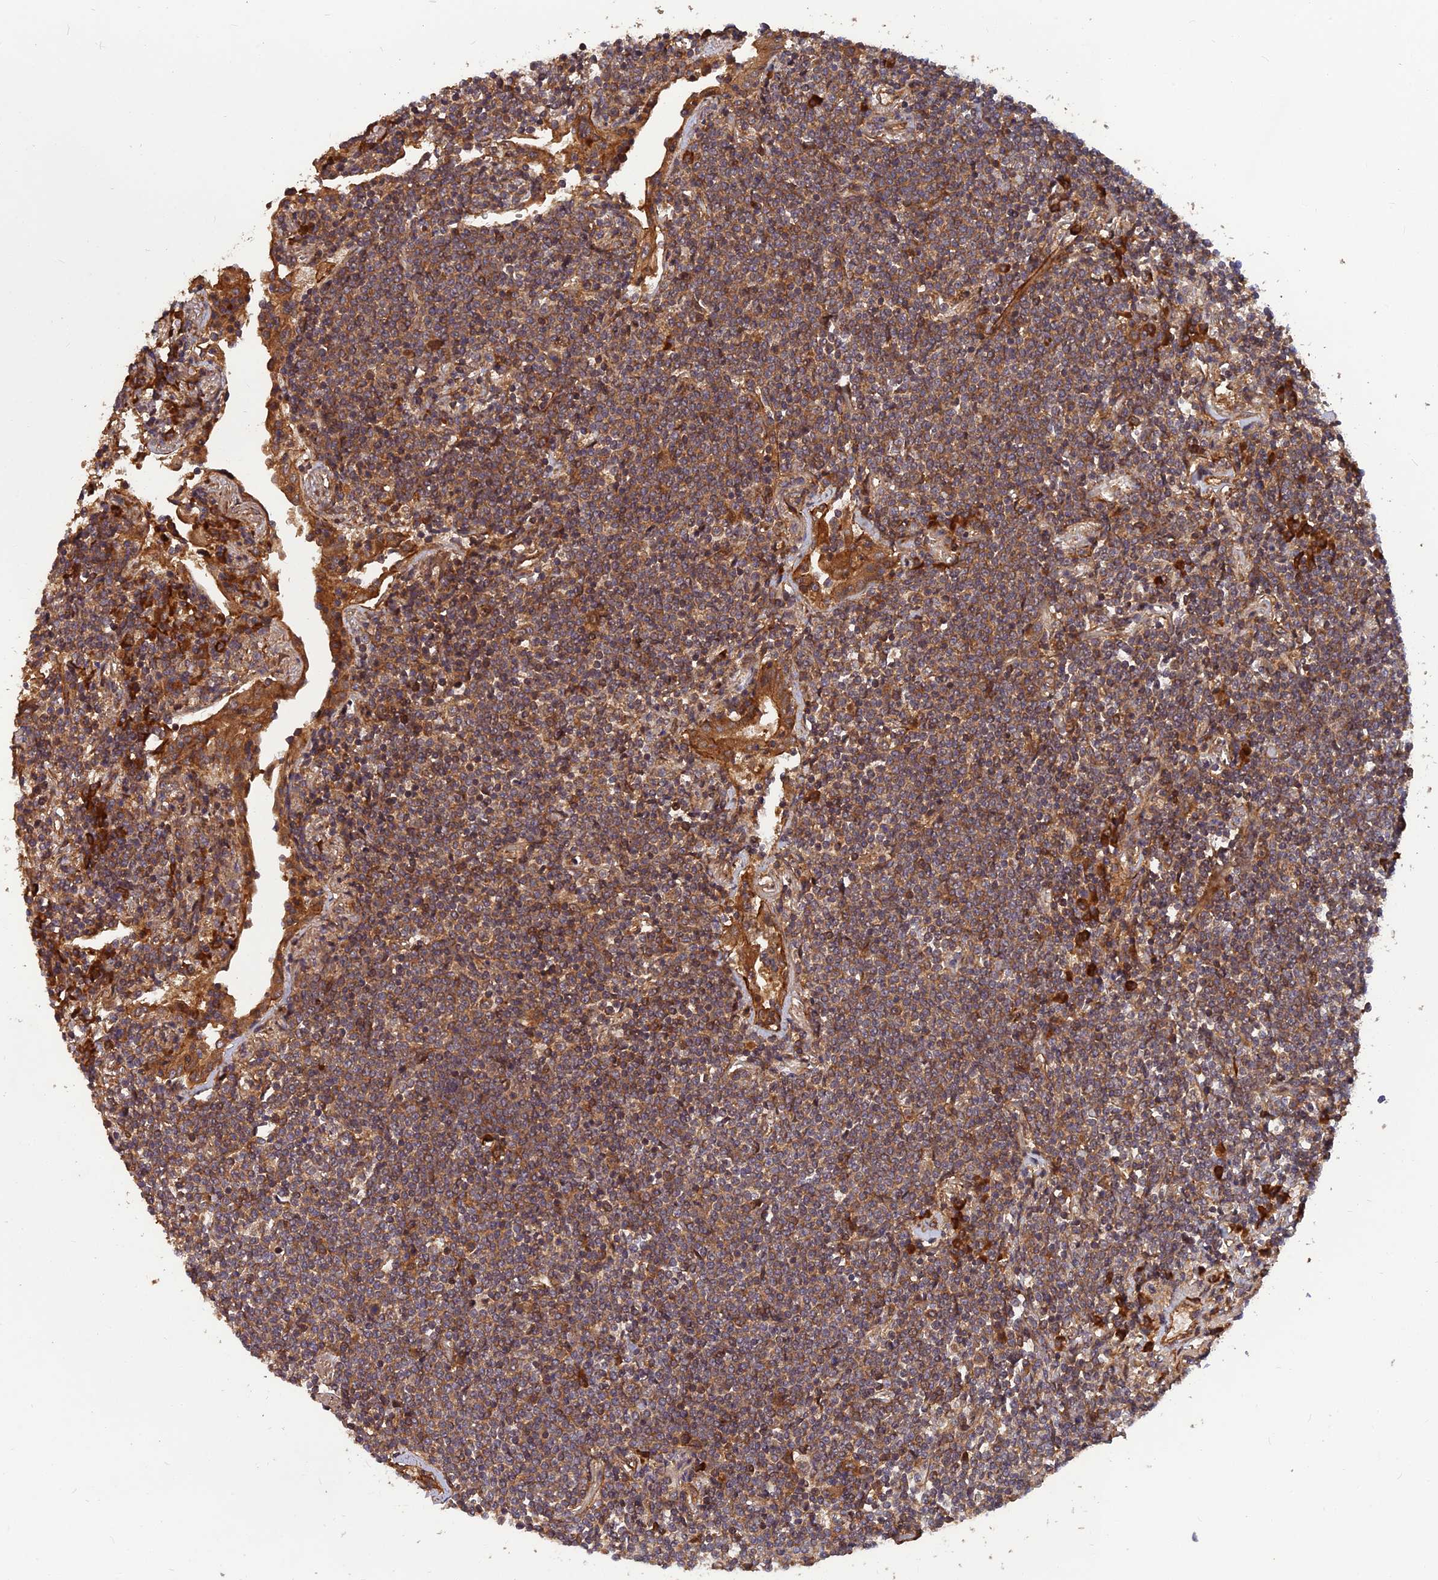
{"staining": {"intensity": "moderate", "quantity": ">75%", "location": "cytoplasmic/membranous"}, "tissue": "lymphoma", "cell_type": "Tumor cells", "image_type": "cancer", "snomed": [{"axis": "morphology", "description": "Malignant lymphoma, non-Hodgkin's type, Low grade"}, {"axis": "topography", "description": "Lung"}], "caption": "The micrograph demonstrates a brown stain indicating the presence of a protein in the cytoplasmic/membranous of tumor cells in lymphoma.", "gene": "RELCH", "patient": {"sex": "female", "age": 71}}